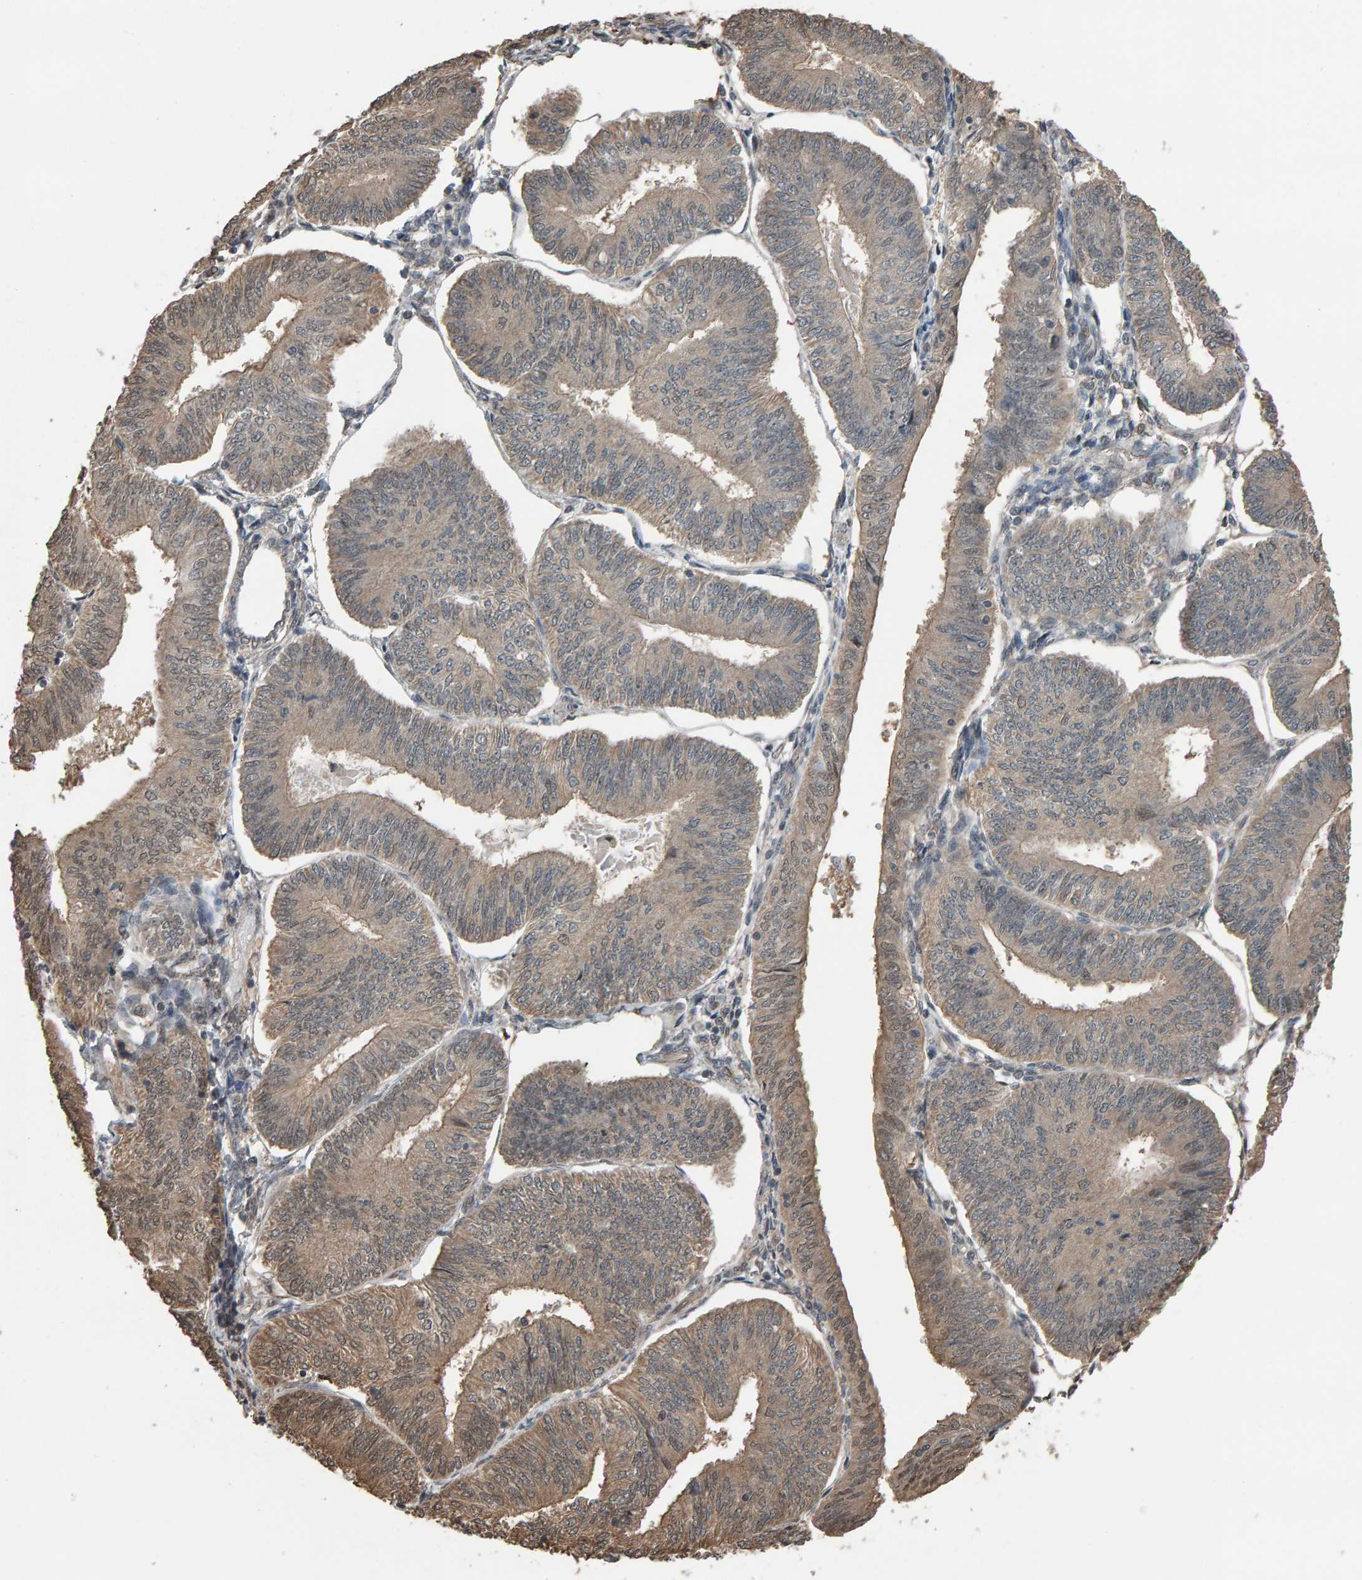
{"staining": {"intensity": "moderate", "quantity": ">75%", "location": "cytoplasmic/membranous"}, "tissue": "endometrial cancer", "cell_type": "Tumor cells", "image_type": "cancer", "snomed": [{"axis": "morphology", "description": "Adenocarcinoma, NOS"}, {"axis": "topography", "description": "Endometrium"}], "caption": "Adenocarcinoma (endometrial) stained with IHC shows moderate cytoplasmic/membranous expression in approximately >75% of tumor cells. (Brightfield microscopy of DAB IHC at high magnification).", "gene": "COASY", "patient": {"sex": "female", "age": 58}}